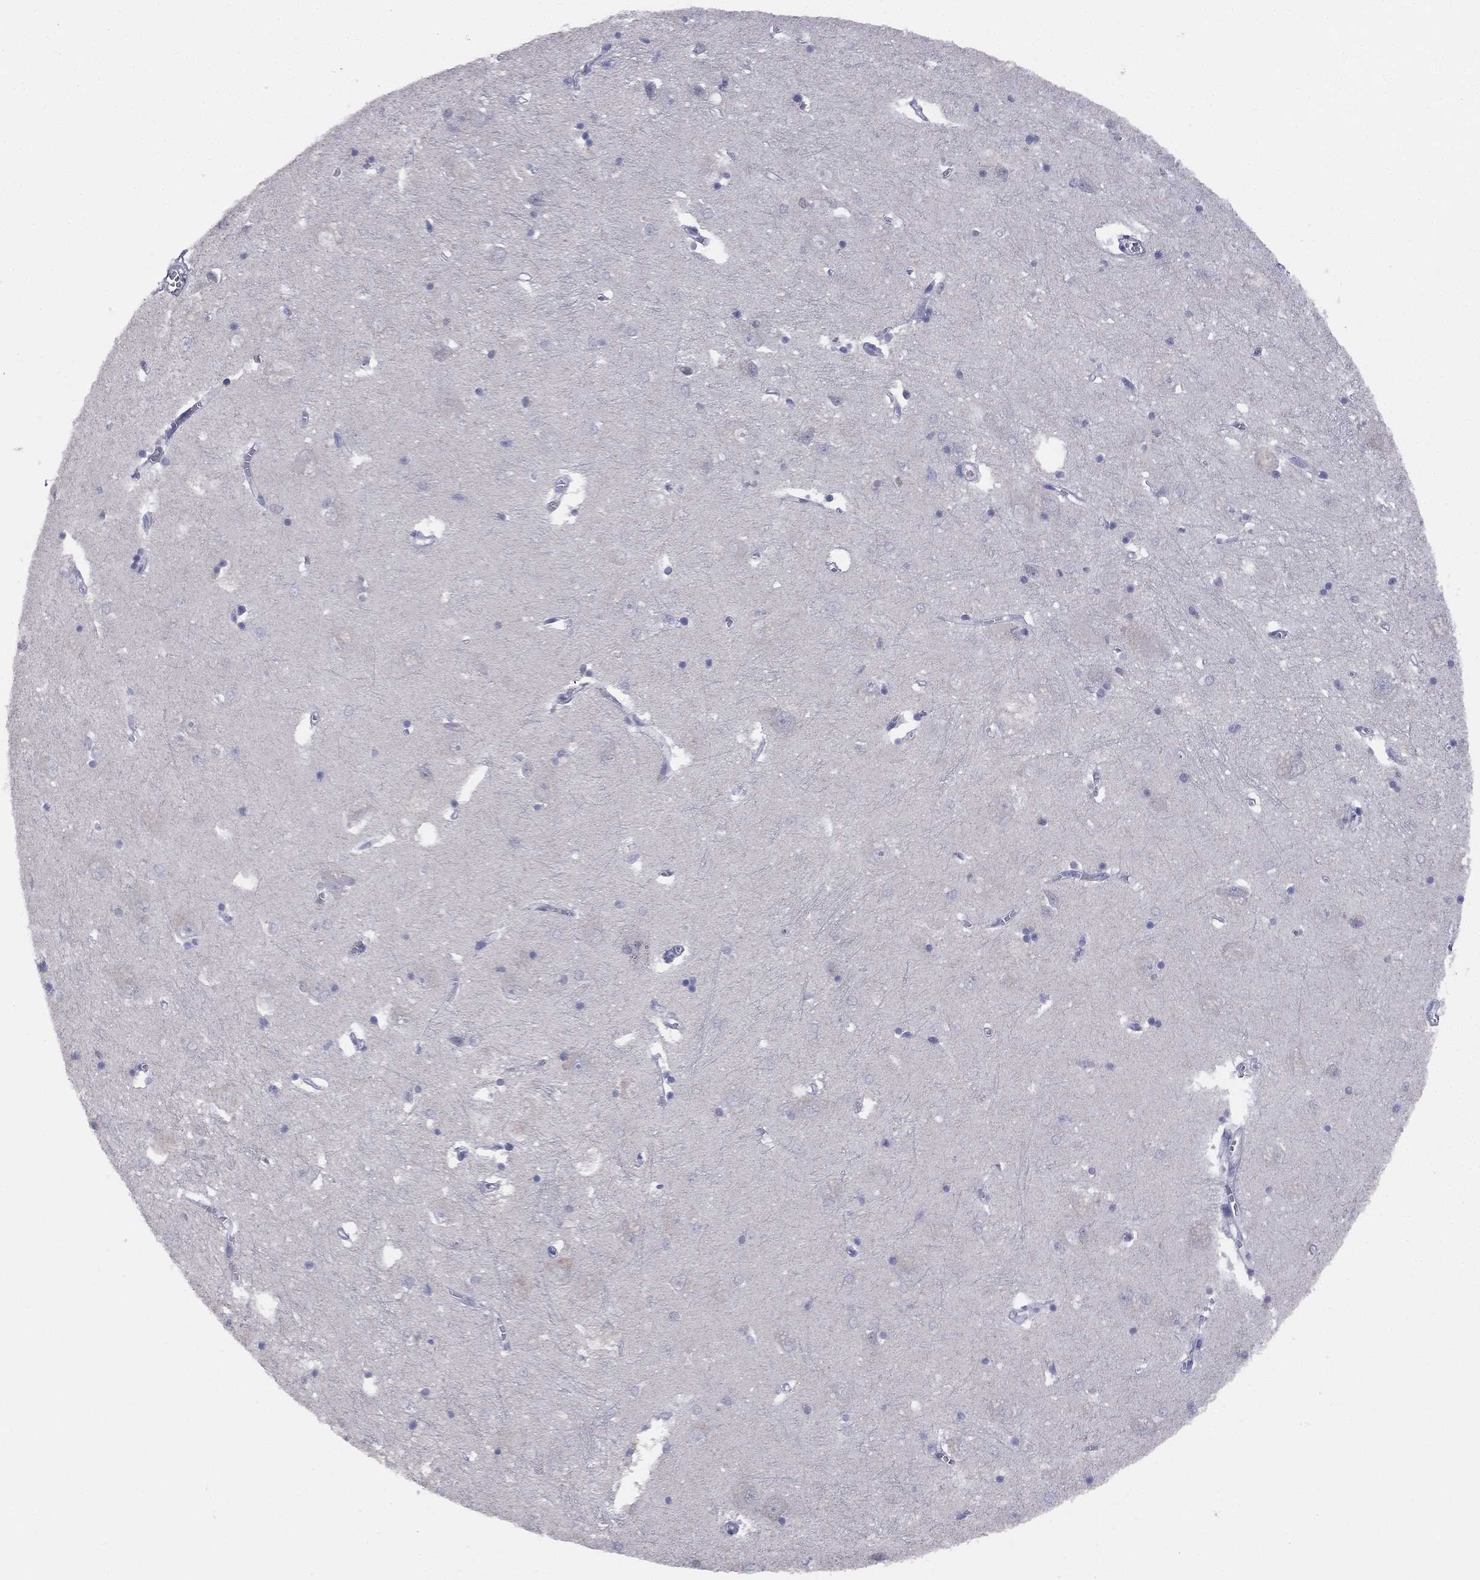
{"staining": {"intensity": "negative", "quantity": "none", "location": "none"}, "tissue": "caudate", "cell_type": "Glial cells", "image_type": "normal", "snomed": [{"axis": "morphology", "description": "Normal tissue, NOS"}, {"axis": "topography", "description": "Lateral ventricle wall"}], "caption": "IHC of unremarkable human caudate exhibits no staining in glial cells.", "gene": "DMKN", "patient": {"sex": "male", "age": 54}}